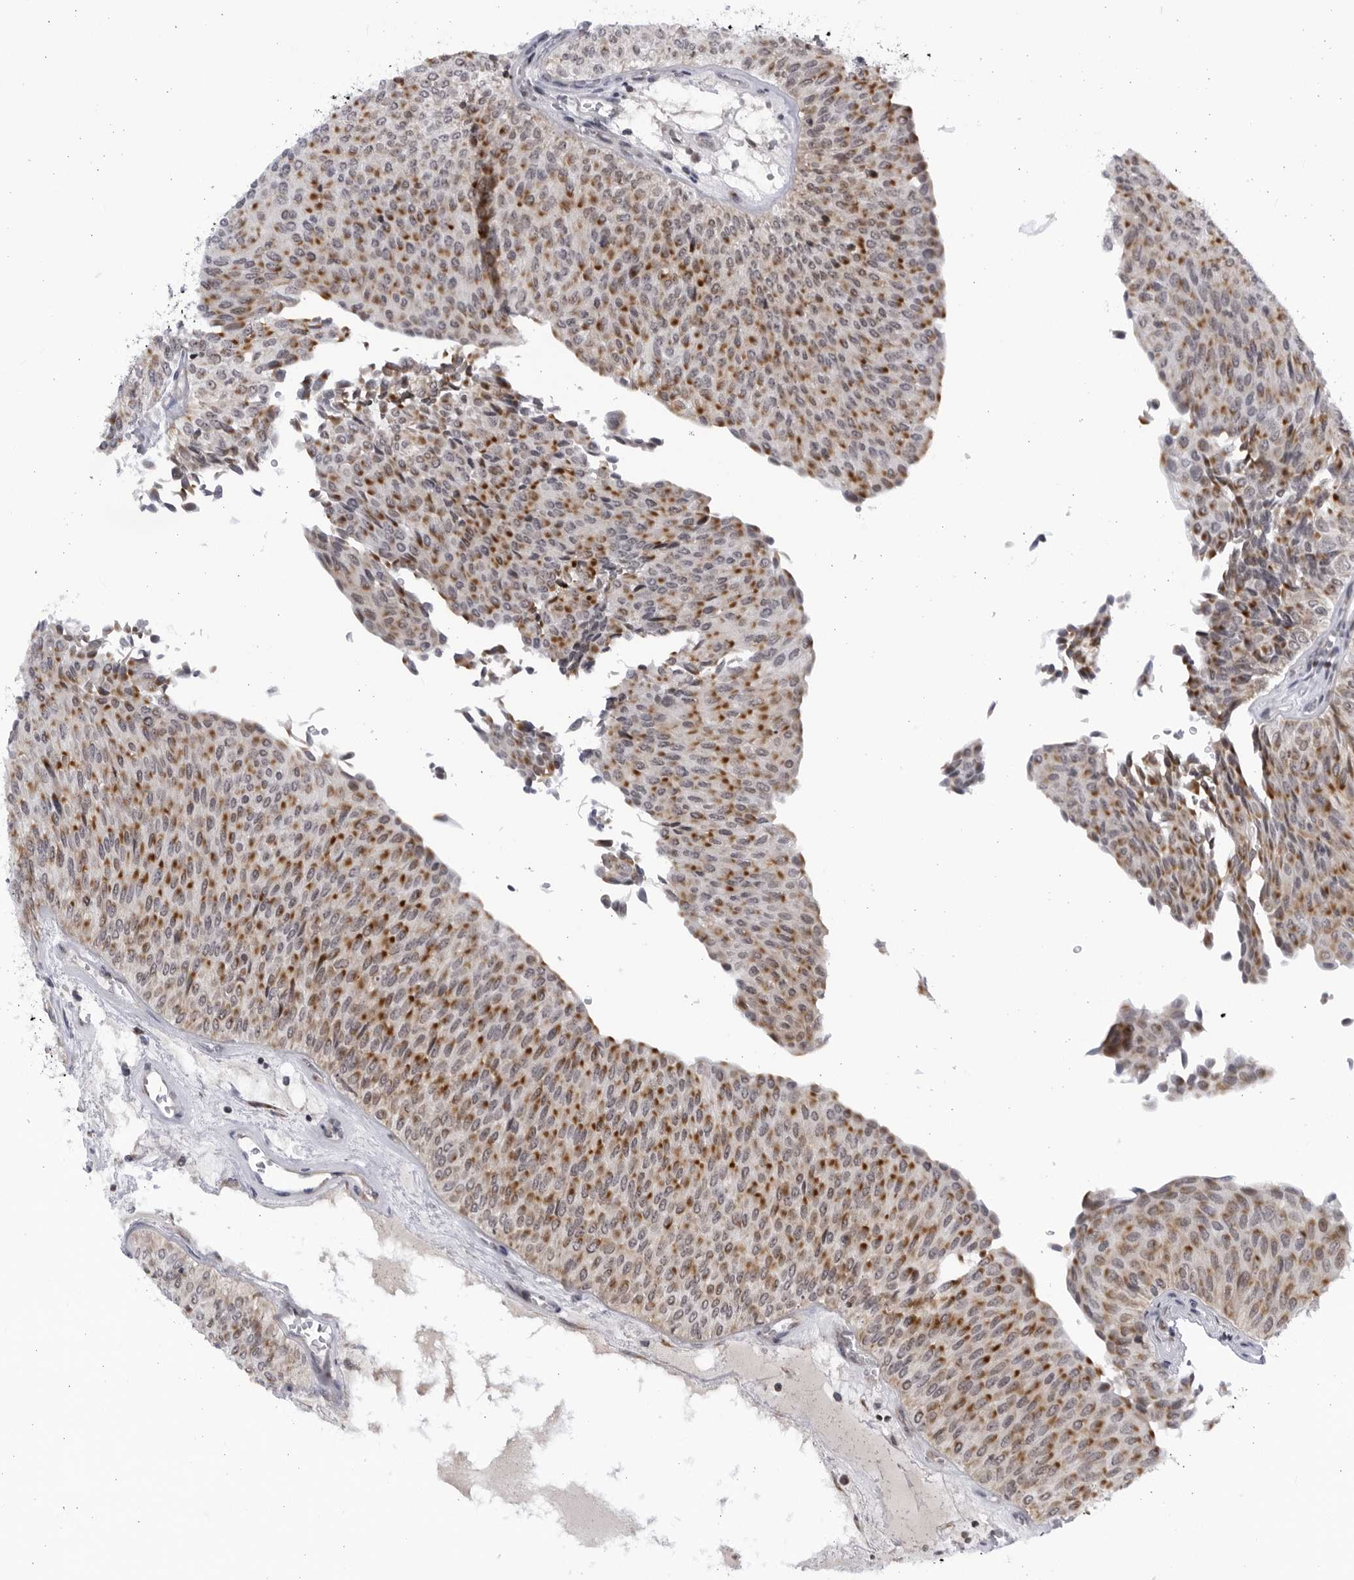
{"staining": {"intensity": "moderate", "quantity": ">75%", "location": "cytoplasmic/membranous"}, "tissue": "urothelial cancer", "cell_type": "Tumor cells", "image_type": "cancer", "snomed": [{"axis": "morphology", "description": "Urothelial carcinoma, Low grade"}, {"axis": "topography", "description": "Urinary bladder"}], "caption": "Moderate cytoplasmic/membranous staining is appreciated in about >75% of tumor cells in low-grade urothelial carcinoma.", "gene": "SLC25A22", "patient": {"sex": "male", "age": 78}}